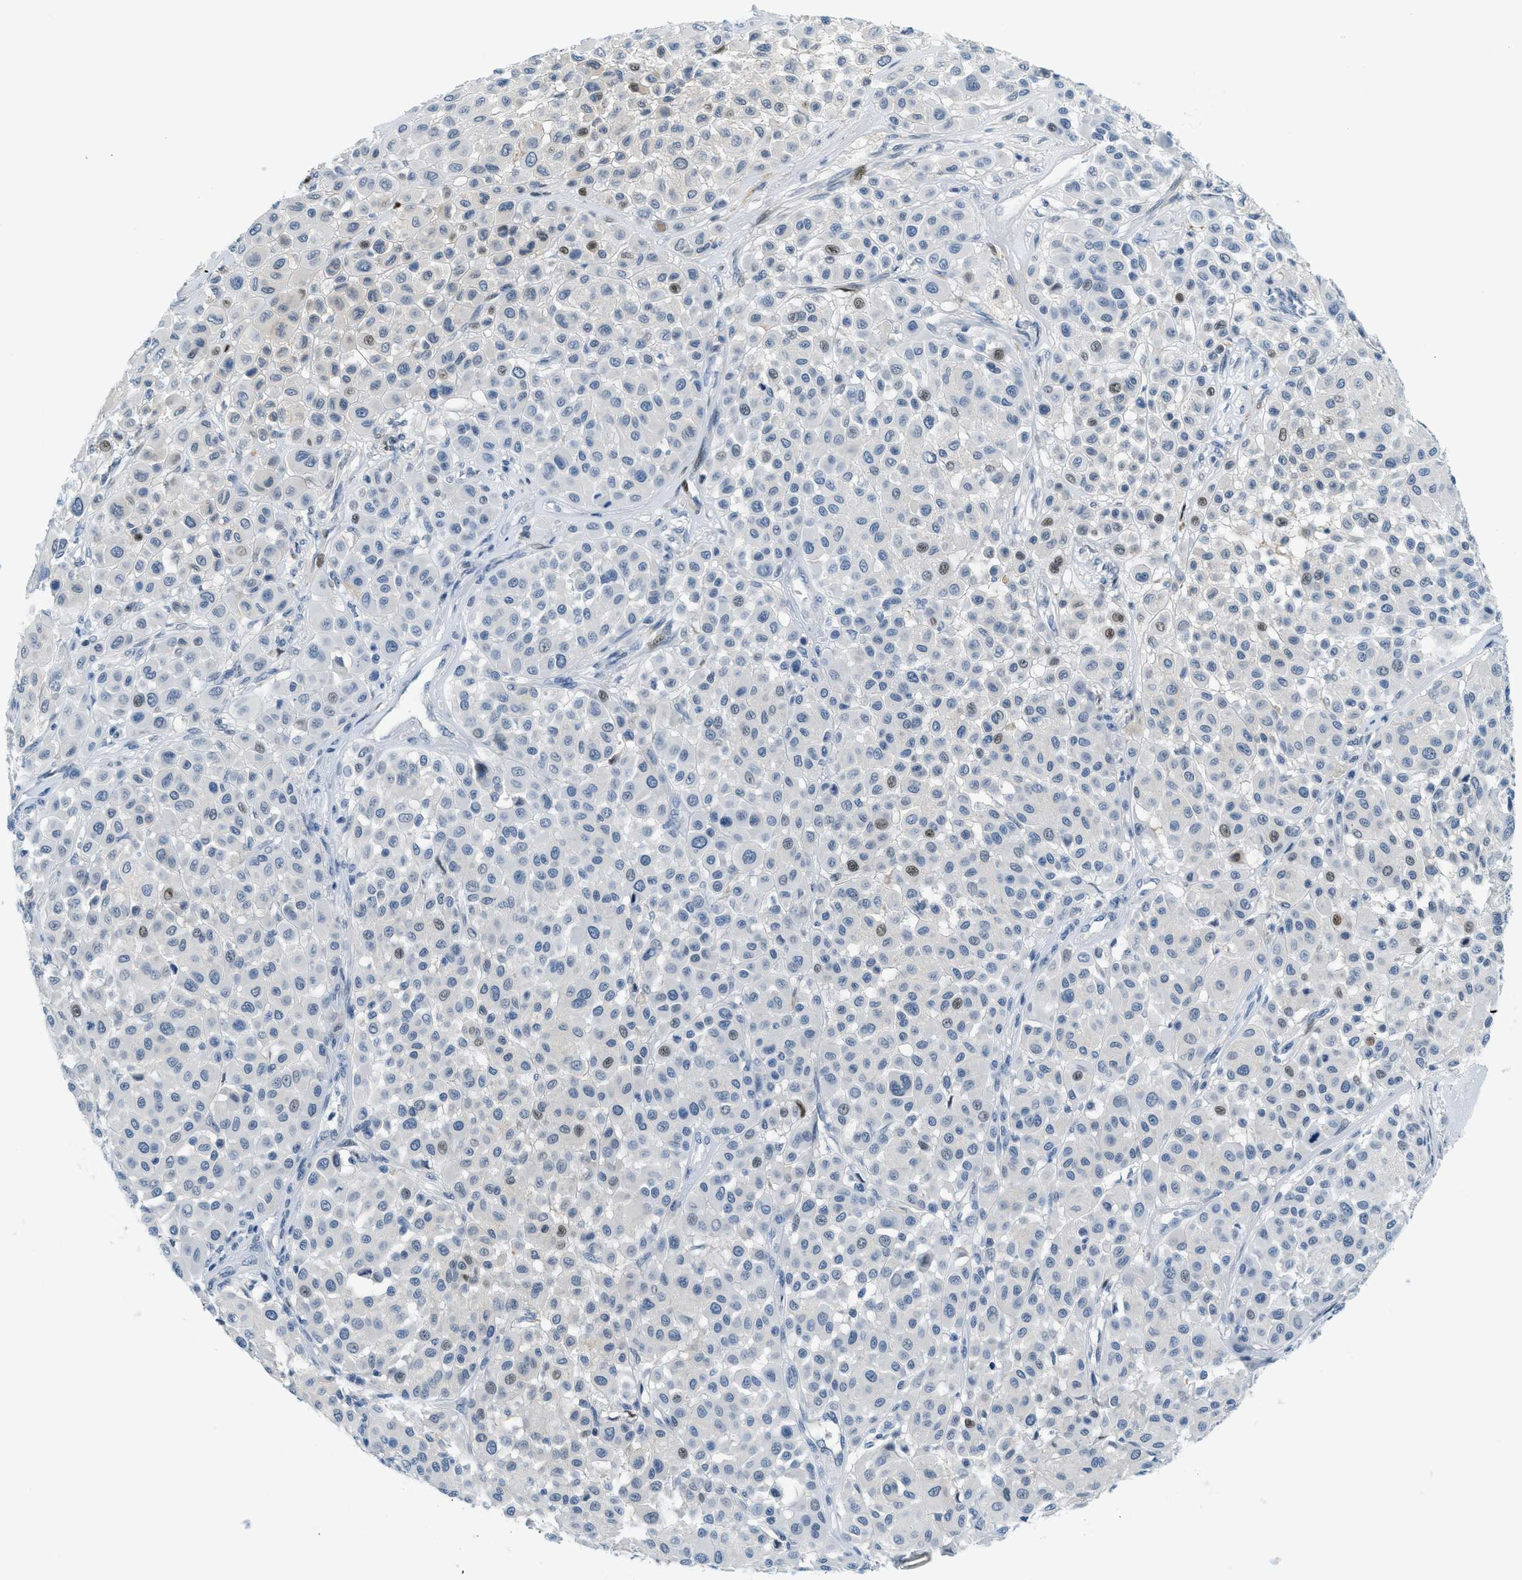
{"staining": {"intensity": "weak", "quantity": "<25%", "location": "nuclear"}, "tissue": "melanoma", "cell_type": "Tumor cells", "image_type": "cancer", "snomed": [{"axis": "morphology", "description": "Malignant melanoma, Metastatic site"}, {"axis": "topography", "description": "Soft tissue"}], "caption": "Immunohistochemistry image of neoplastic tissue: human melanoma stained with DAB (3,3'-diaminobenzidine) demonstrates no significant protein positivity in tumor cells. The staining was performed using DAB (3,3'-diaminobenzidine) to visualize the protein expression in brown, while the nuclei were stained in blue with hematoxylin (Magnification: 20x).", "gene": "CYP4X1", "patient": {"sex": "male", "age": 41}}